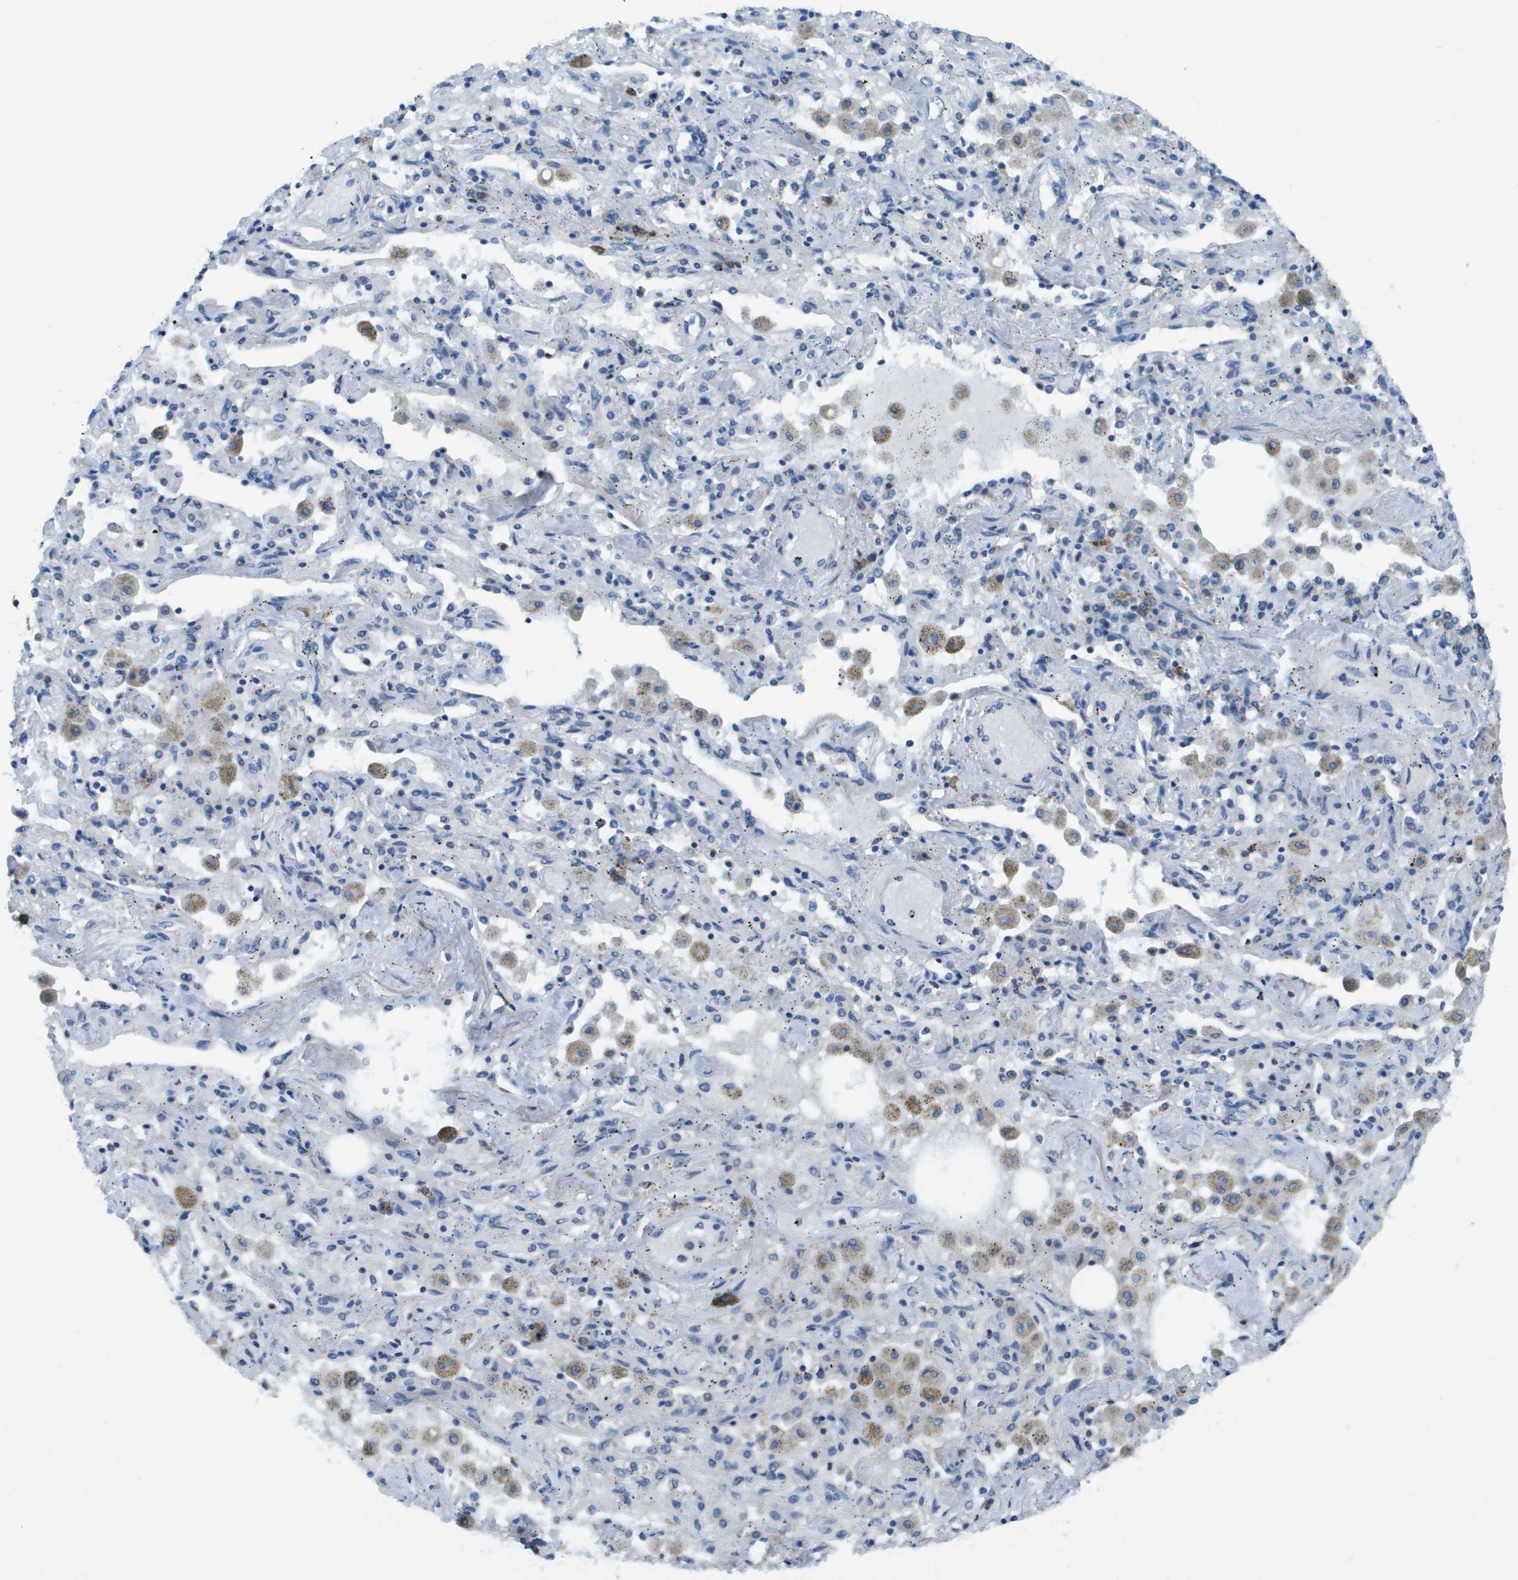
{"staining": {"intensity": "negative", "quantity": "none", "location": "none"}, "tissue": "lung cancer", "cell_type": "Tumor cells", "image_type": "cancer", "snomed": [{"axis": "morphology", "description": "Squamous cell carcinoma, NOS"}, {"axis": "topography", "description": "Lung"}], "caption": "Protein analysis of squamous cell carcinoma (lung) reveals no significant staining in tumor cells.", "gene": "SDC1", "patient": {"sex": "female", "age": 47}}